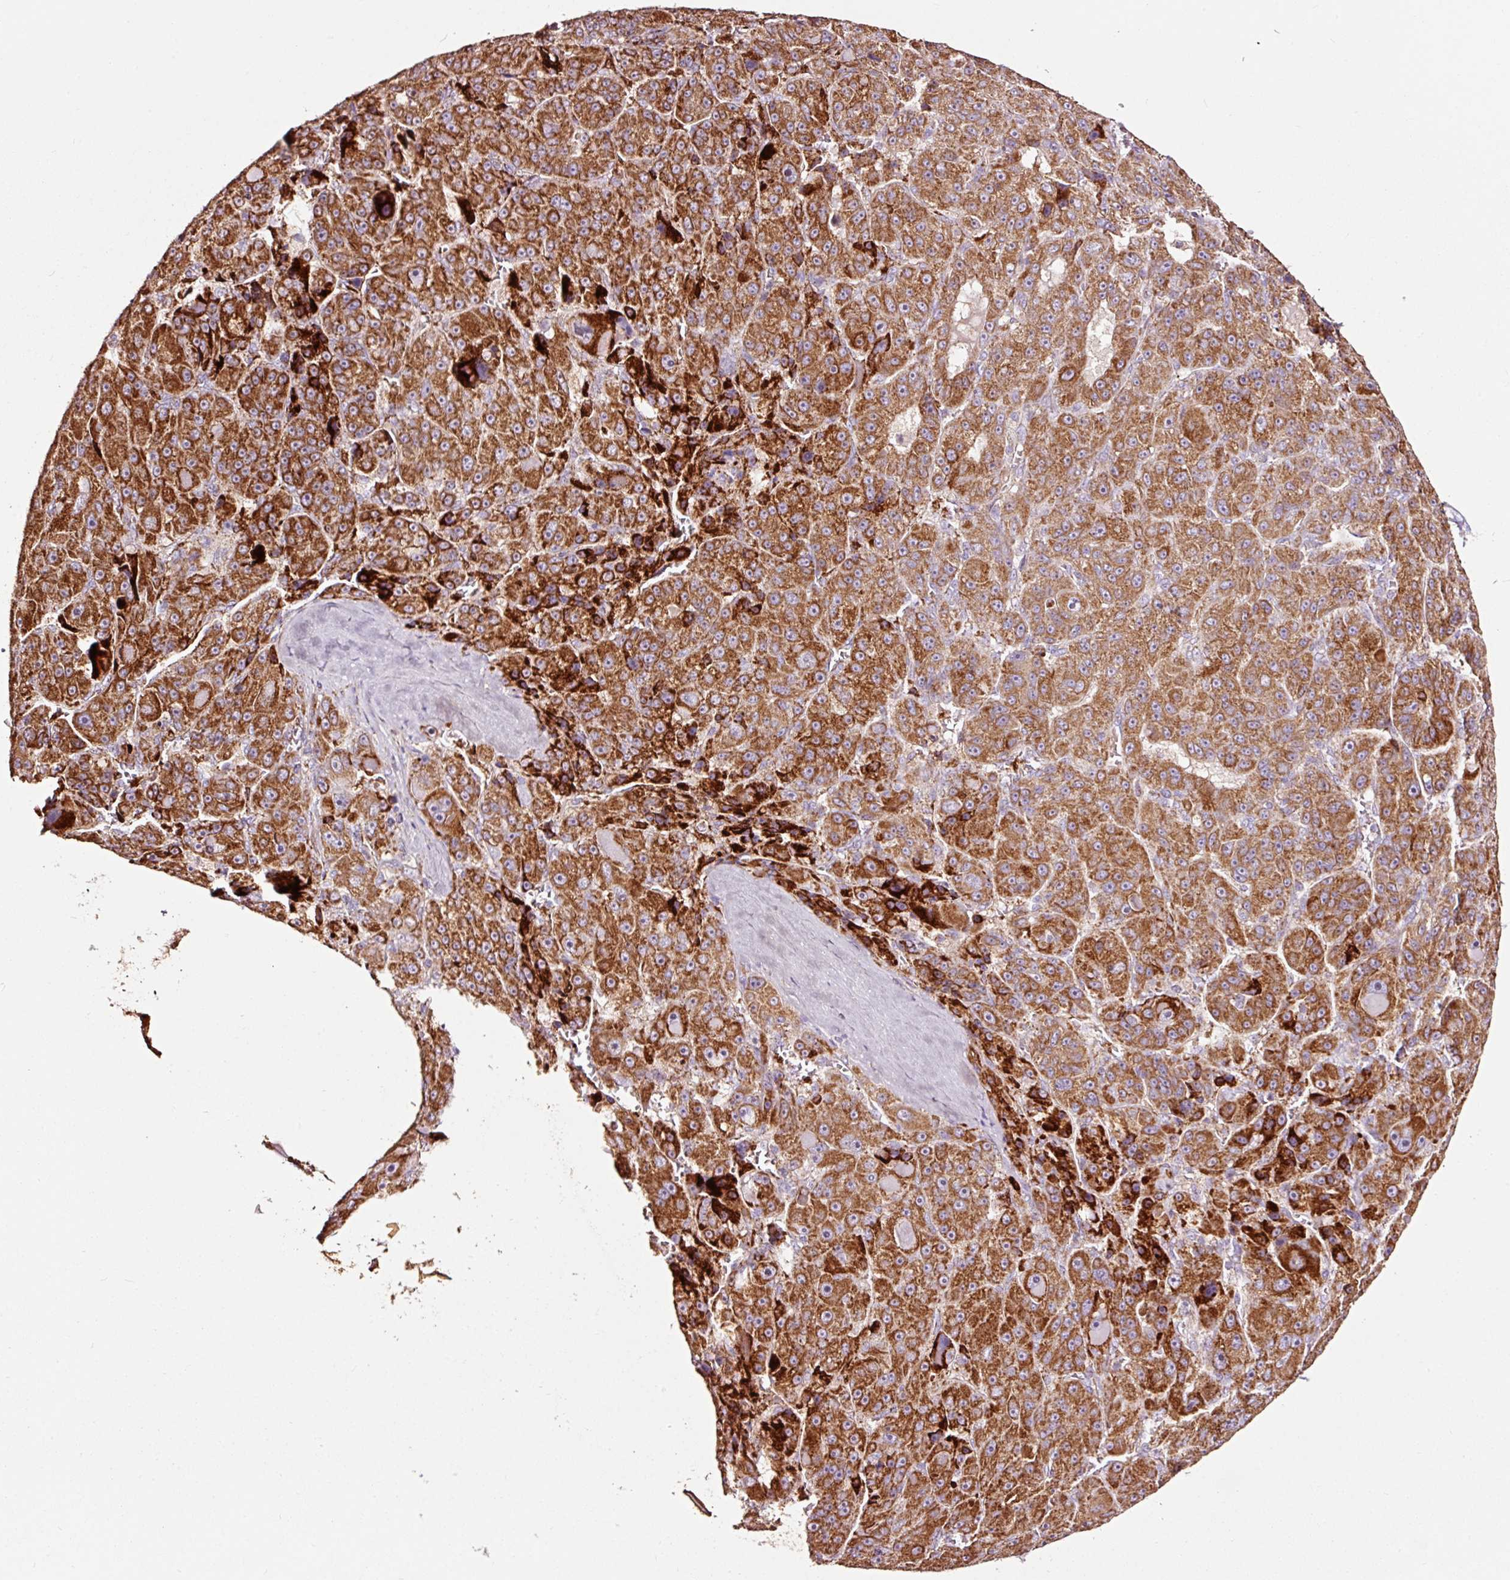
{"staining": {"intensity": "strong", "quantity": ">75%", "location": "cytoplasmic/membranous"}, "tissue": "liver cancer", "cell_type": "Tumor cells", "image_type": "cancer", "snomed": [{"axis": "morphology", "description": "Carcinoma, Hepatocellular, NOS"}, {"axis": "topography", "description": "Liver"}], "caption": "A high-resolution photomicrograph shows immunohistochemistry staining of hepatocellular carcinoma (liver), which displays strong cytoplasmic/membranous positivity in approximately >75% of tumor cells.", "gene": "TPM1", "patient": {"sex": "male", "age": 76}}